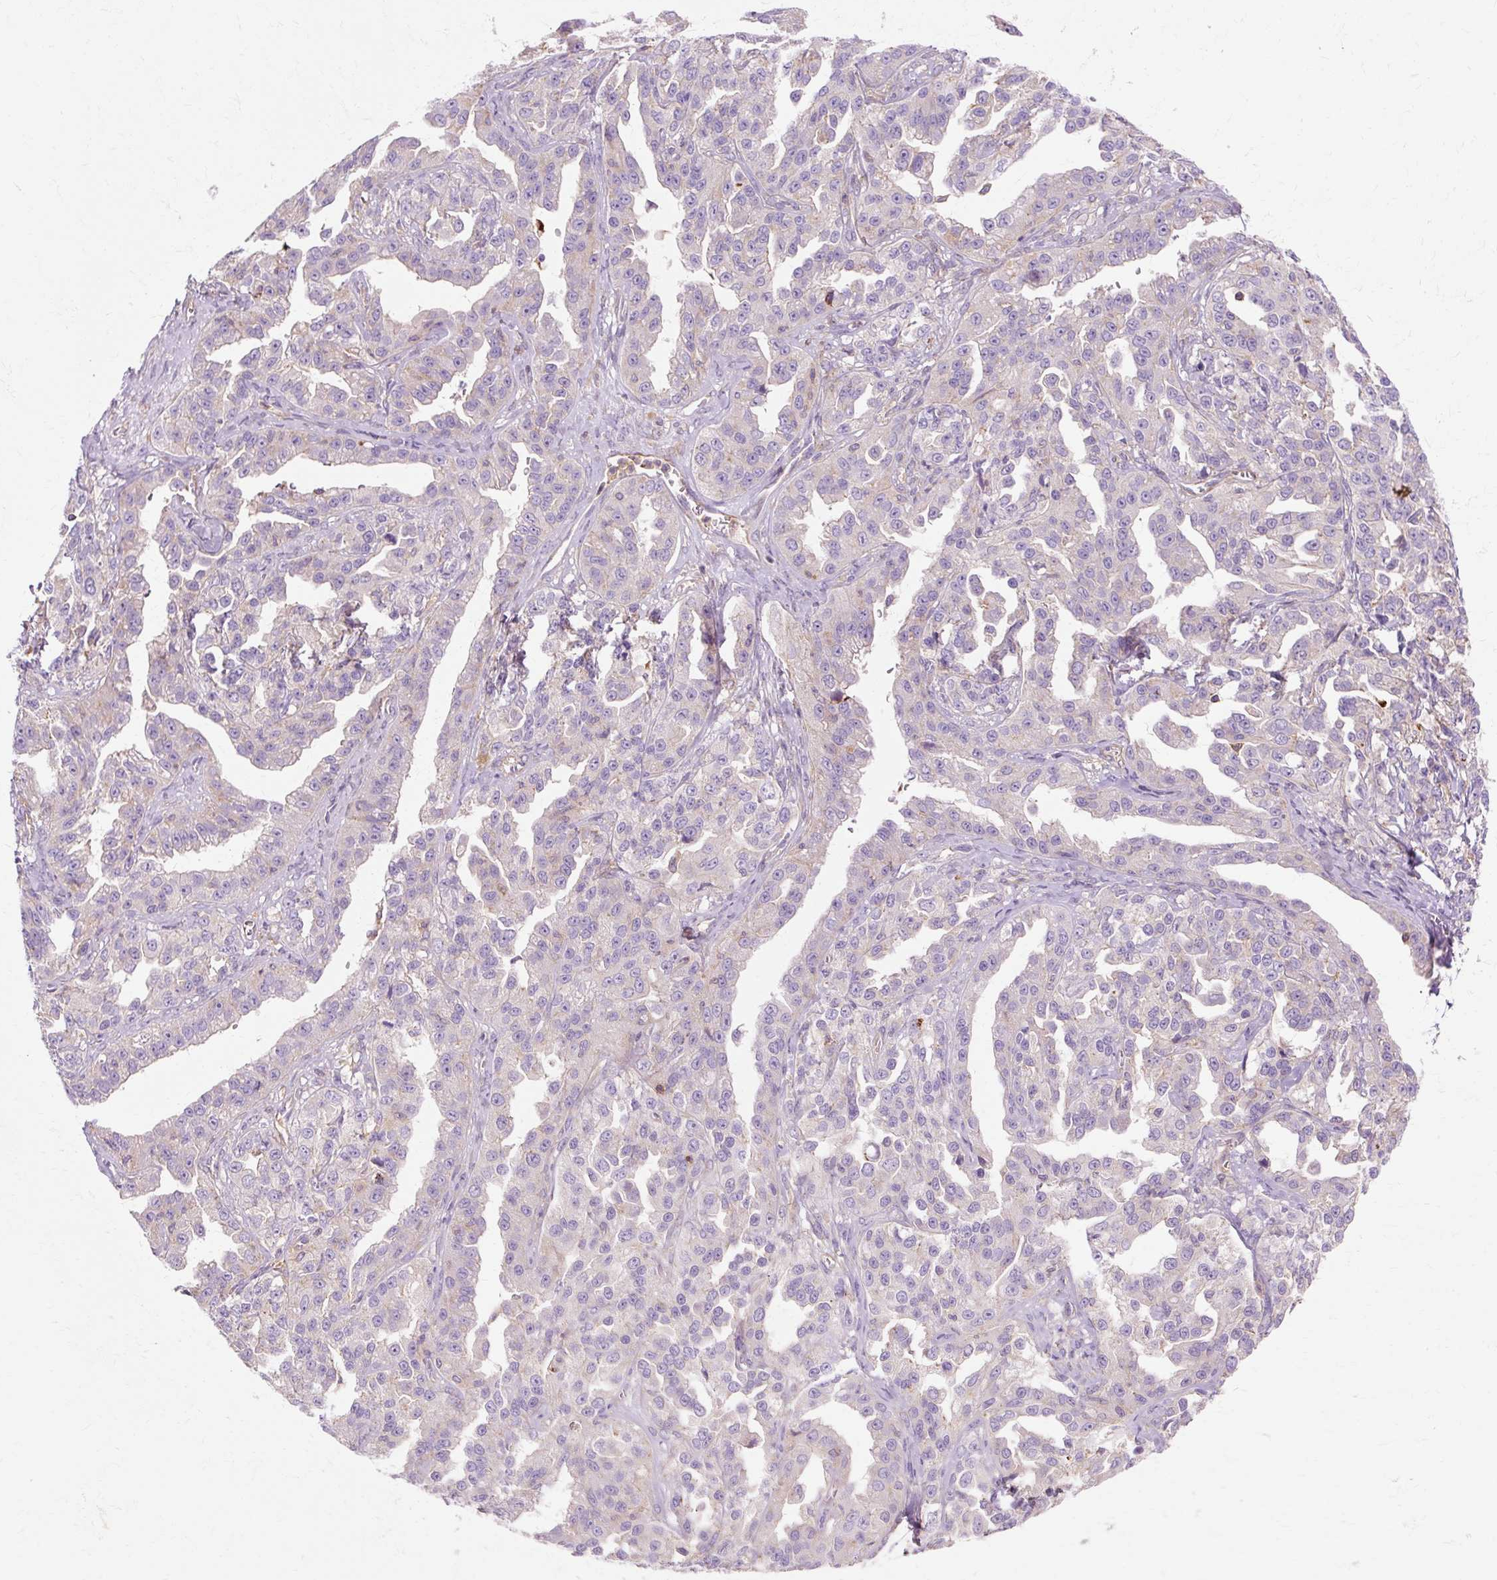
{"staining": {"intensity": "negative", "quantity": "none", "location": "none"}, "tissue": "ovarian cancer", "cell_type": "Tumor cells", "image_type": "cancer", "snomed": [{"axis": "morphology", "description": "Cystadenocarcinoma, serous, NOS"}, {"axis": "topography", "description": "Ovary"}], "caption": "DAB immunohistochemical staining of ovarian serous cystadenocarcinoma exhibits no significant staining in tumor cells. (Brightfield microscopy of DAB IHC at high magnification).", "gene": "TBC1D2B", "patient": {"sex": "female", "age": 75}}